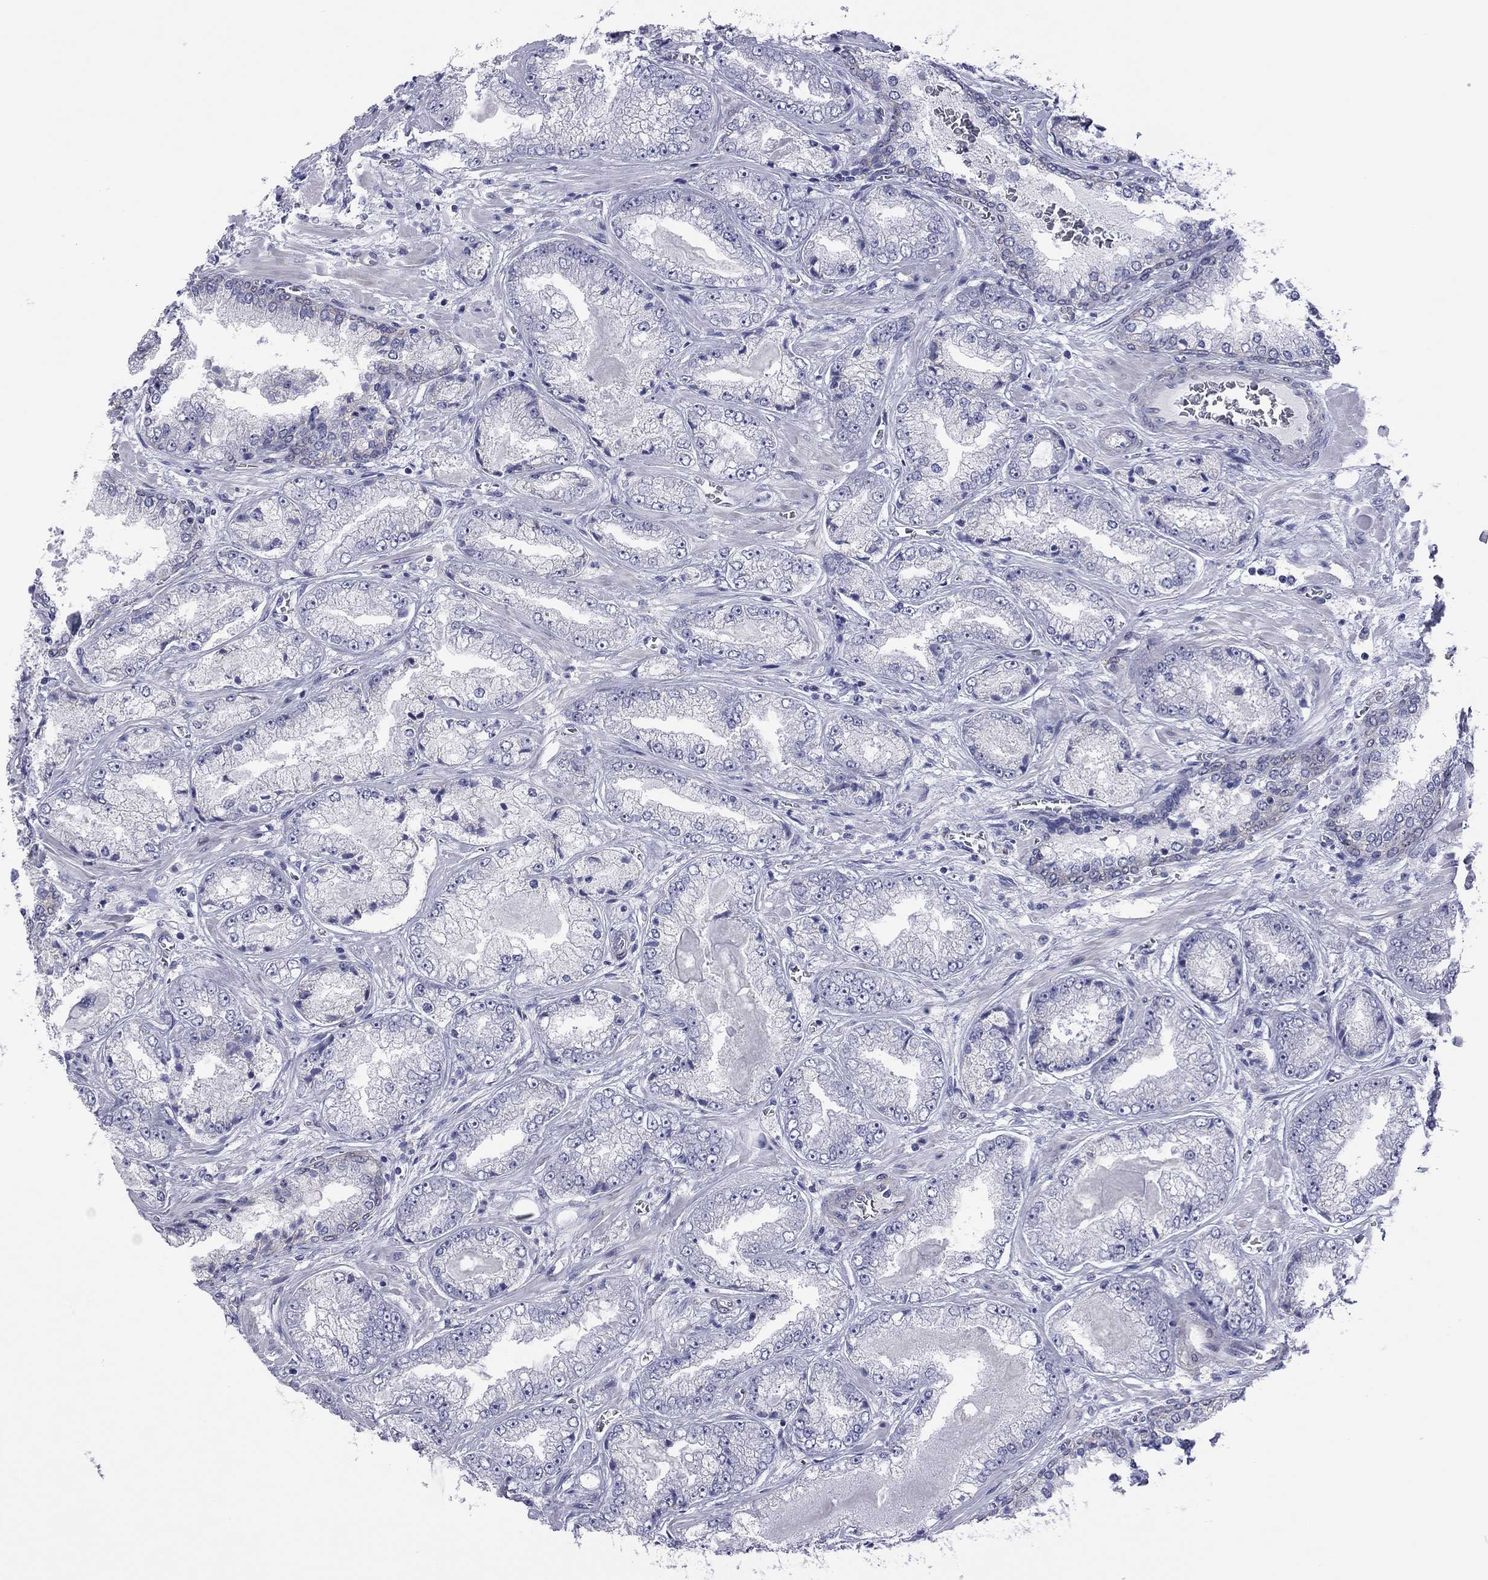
{"staining": {"intensity": "negative", "quantity": "none", "location": "none"}, "tissue": "prostate cancer", "cell_type": "Tumor cells", "image_type": "cancer", "snomed": [{"axis": "morphology", "description": "Adenocarcinoma, Low grade"}, {"axis": "topography", "description": "Prostate"}], "caption": "This micrograph is of prostate cancer (adenocarcinoma (low-grade)) stained with immunohistochemistry to label a protein in brown with the nuclei are counter-stained blue. There is no positivity in tumor cells. The staining was performed using DAB to visualize the protein expression in brown, while the nuclei were stained in blue with hematoxylin (Magnification: 20x).", "gene": "POU5F2", "patient": {"sex": "male", "age": 57}}